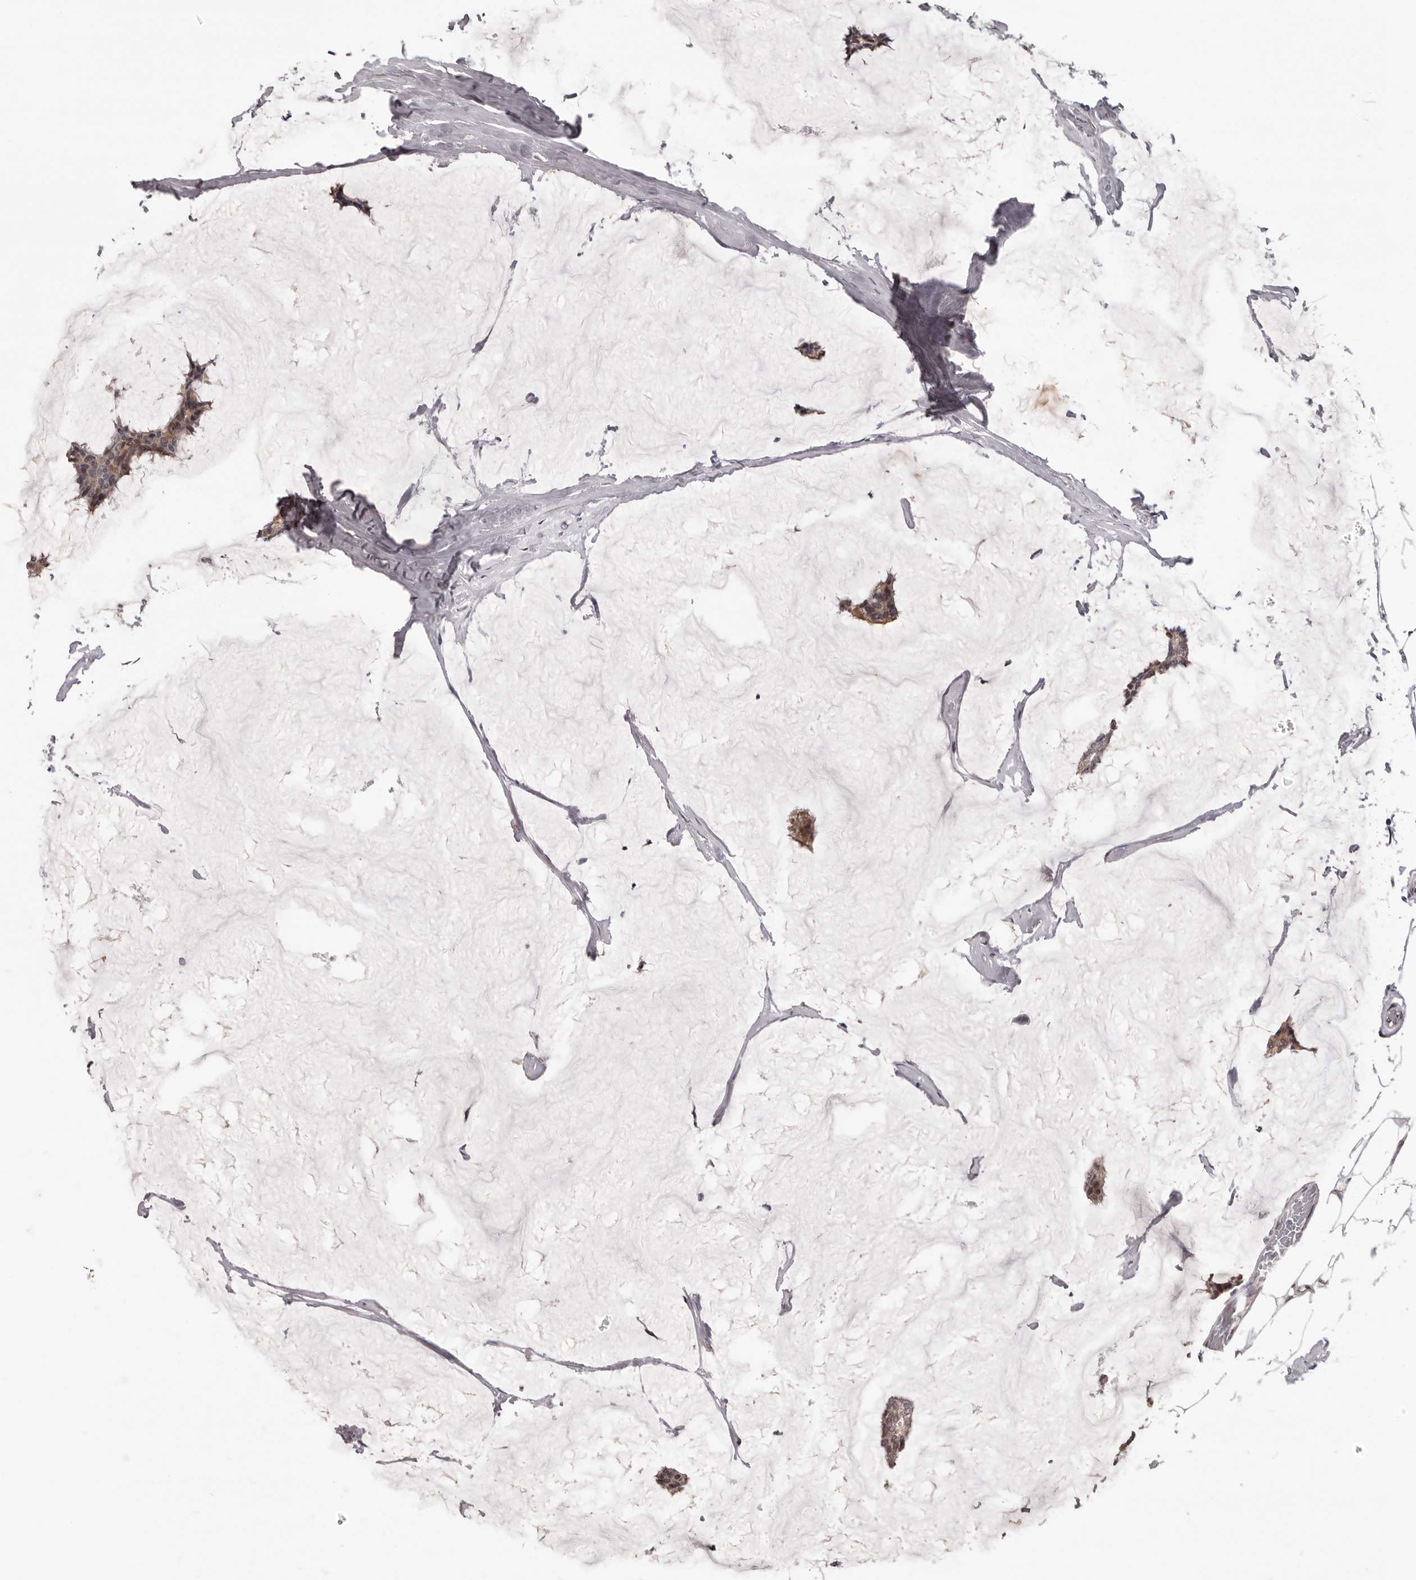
{"staining": {"intensity": "moderate", "quantity": "25%-75%", "location": "cytoplasmic/membranous,nuclear"}, "tissue": "breast cancer", "cell_type": "Tumor cells", "image_type": "cancer", "snomed": [{"axis": "morphology", "description": "Duct carcinoma"}, {"axis": "topography", "description": "Breast"}], "caption": "An immunohistochemistry image of tumor tissue is shown. Protein staining in brown labels moderate cytoplasmic/membranous and nuclear positivity in infiltrating ductal carcinoma (breast) within tumor cells.", "gene": "MED8", "patient": {"sex": "female", "age": 93}}